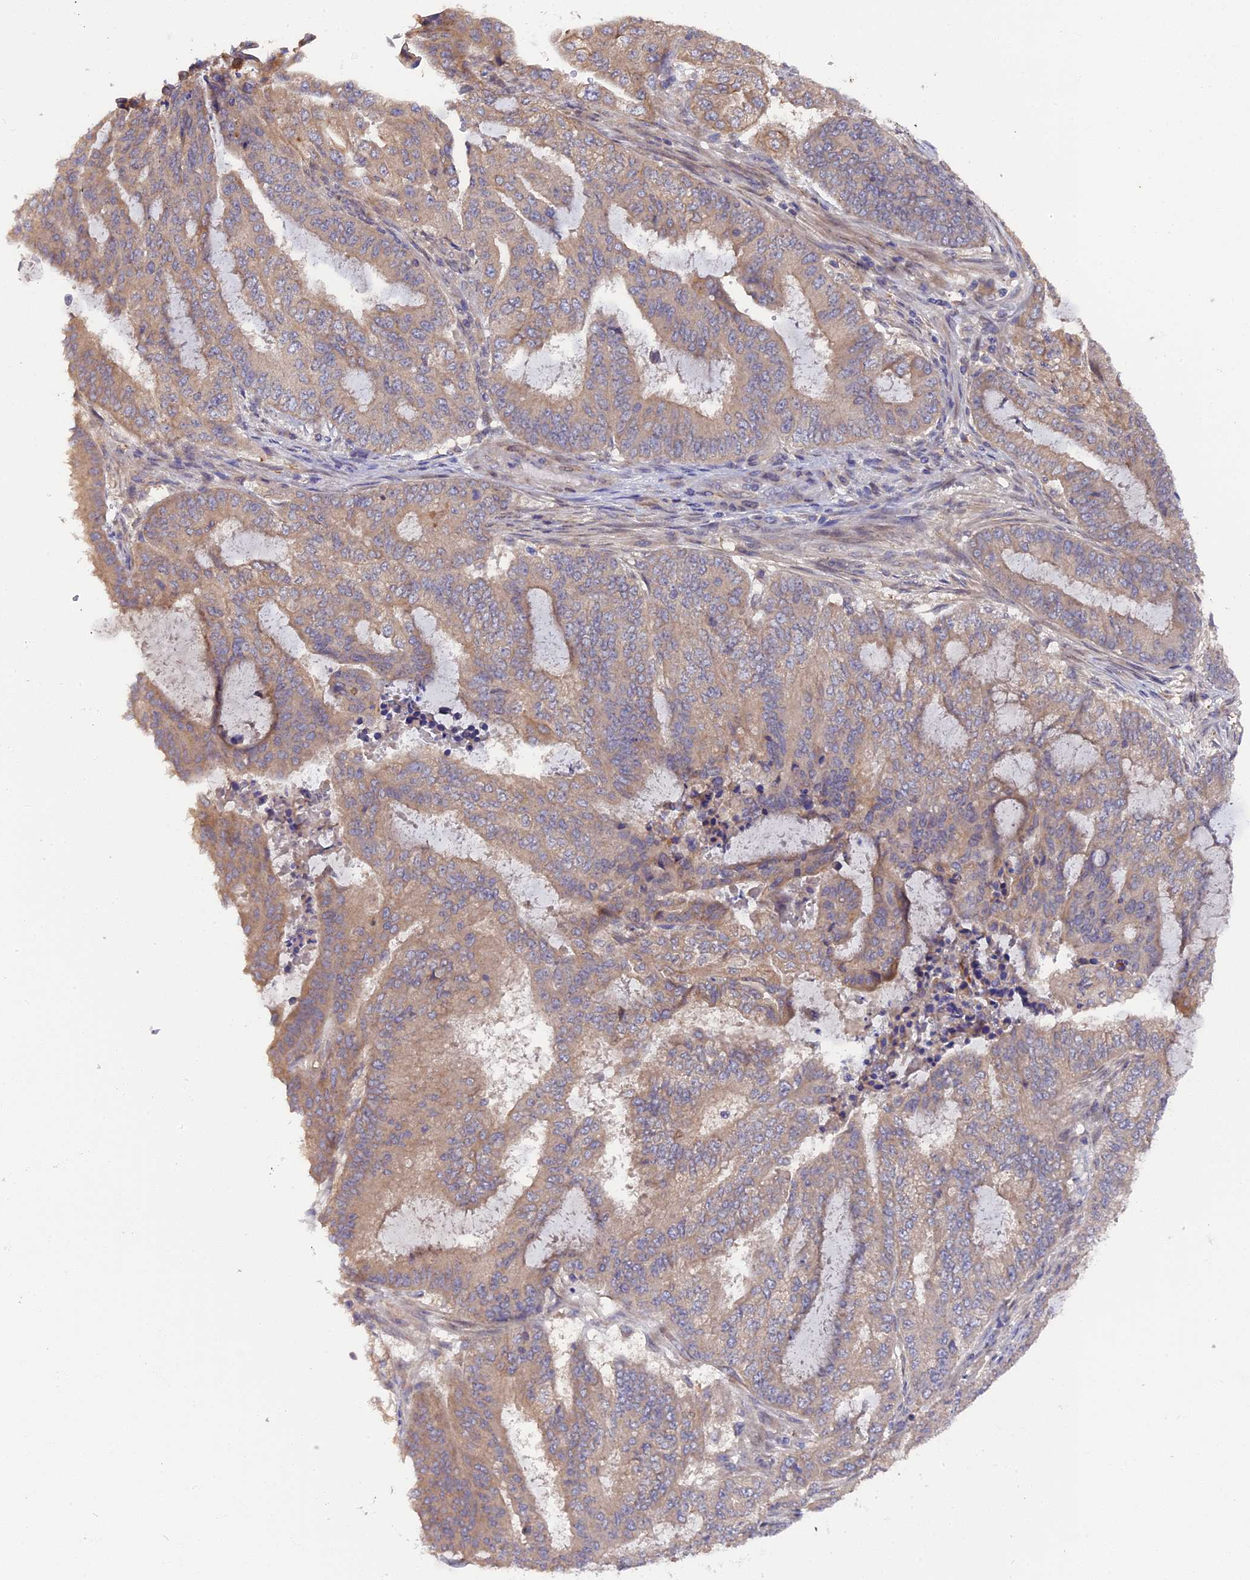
{"staining": {"intensity": "weak", "quantity": "25%-75%", "location": "cytoplasmic/membranous"}, "tissue": "endometrial cancer", "cell_type": "Tumor cells", "image_type": "cancer", "snomed": [{"axis": "morphology", "description": "Adenocarcinoma, NOS"}, {"axis": "topography", "description": "Endometrium"}], "caption": "An IHC photomicrograph of tumor tissue is shown. Protein staining in brown highlights weak cytoplasmic/membranous positivity in adenocarcinoma (endometrial) within tumor cells. (DAB (3,3'-diaminobenzidine) = brown stain, brightfield microscopy at high magnification).", "gene": "ZCCHC2", "patient": {"sex": "female", "age": 51}}